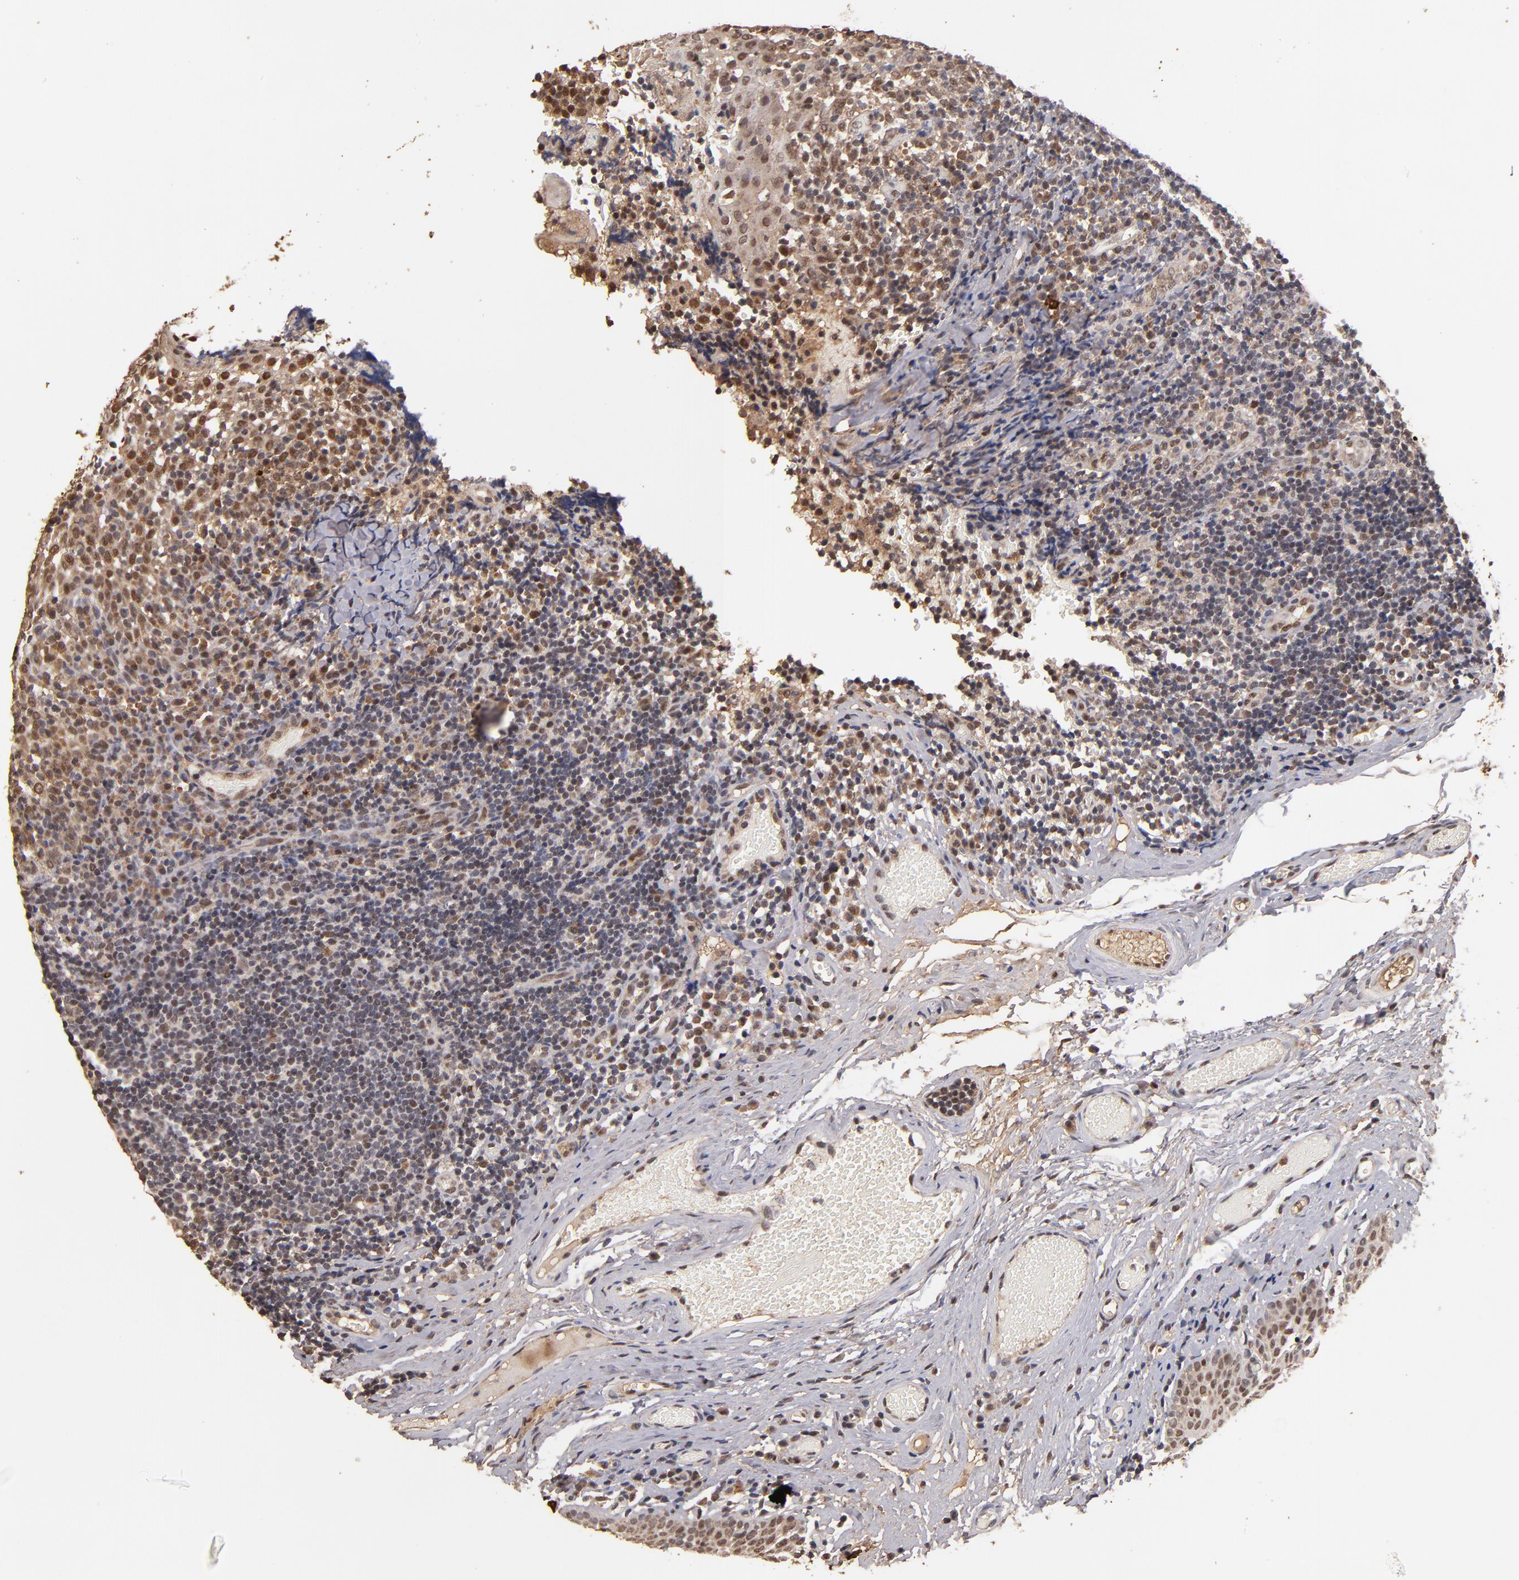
{"staining": {"intensity": "weak", "quantity": "25%-75%", "location": "nuclear"}, "tissue": "tonsil", "cell_type": "Germinal center cells", "image_type": "normal", "snomed": [{"axis": "morphology", "description": "Normal tissue, NOS"}, {"axis": "topography", "description": "Tonsil"}], "caption": "Approximately 25%-75% of germinal center cells in benign tonsil exhibit weak nuclear protein staining as visualized by brown immunohistochemical staining.", "gene": "EAPP", "patient": {"sex": "female", "age": 34}}